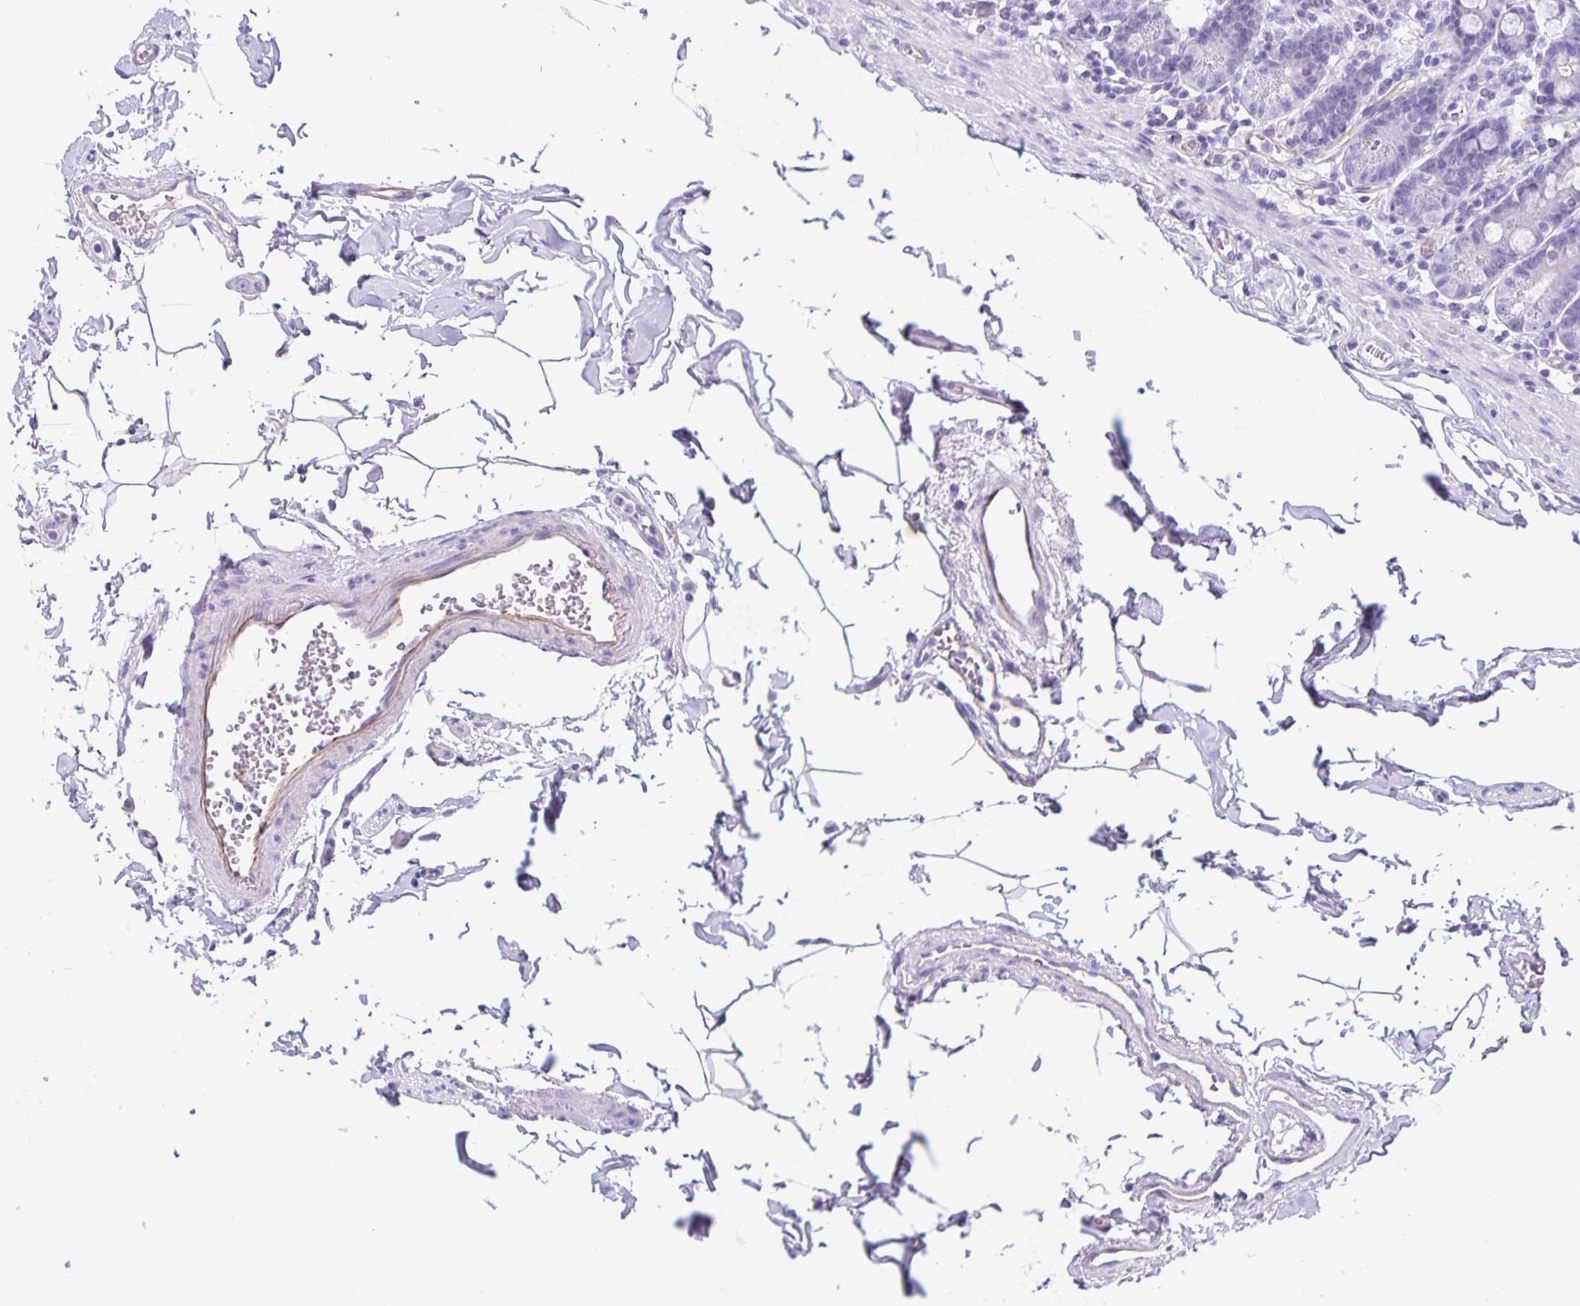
{"staining": {"intensity": "negative", "quantity": "none", "location": "none"}, "tissue": "duodenum", "cell_type": "Glandular cells", "image_type": "normal", "snomed": [{"axis": "morphology", "description": "Normal tissue, NOS"}, {"axis": "topography", "description": "Pancreas"}, {"axis": "topography", "description": "Duodenum"}], "caption": "Immunohistochemistry image of benign duodenum: human duodenum stained with DAB (3,3'-diaminobenzidine) demonstrates no significant protein staining in glandular cells.", "gene": "UBQLN3", "patient": {"sex": "male", "age": 59}}